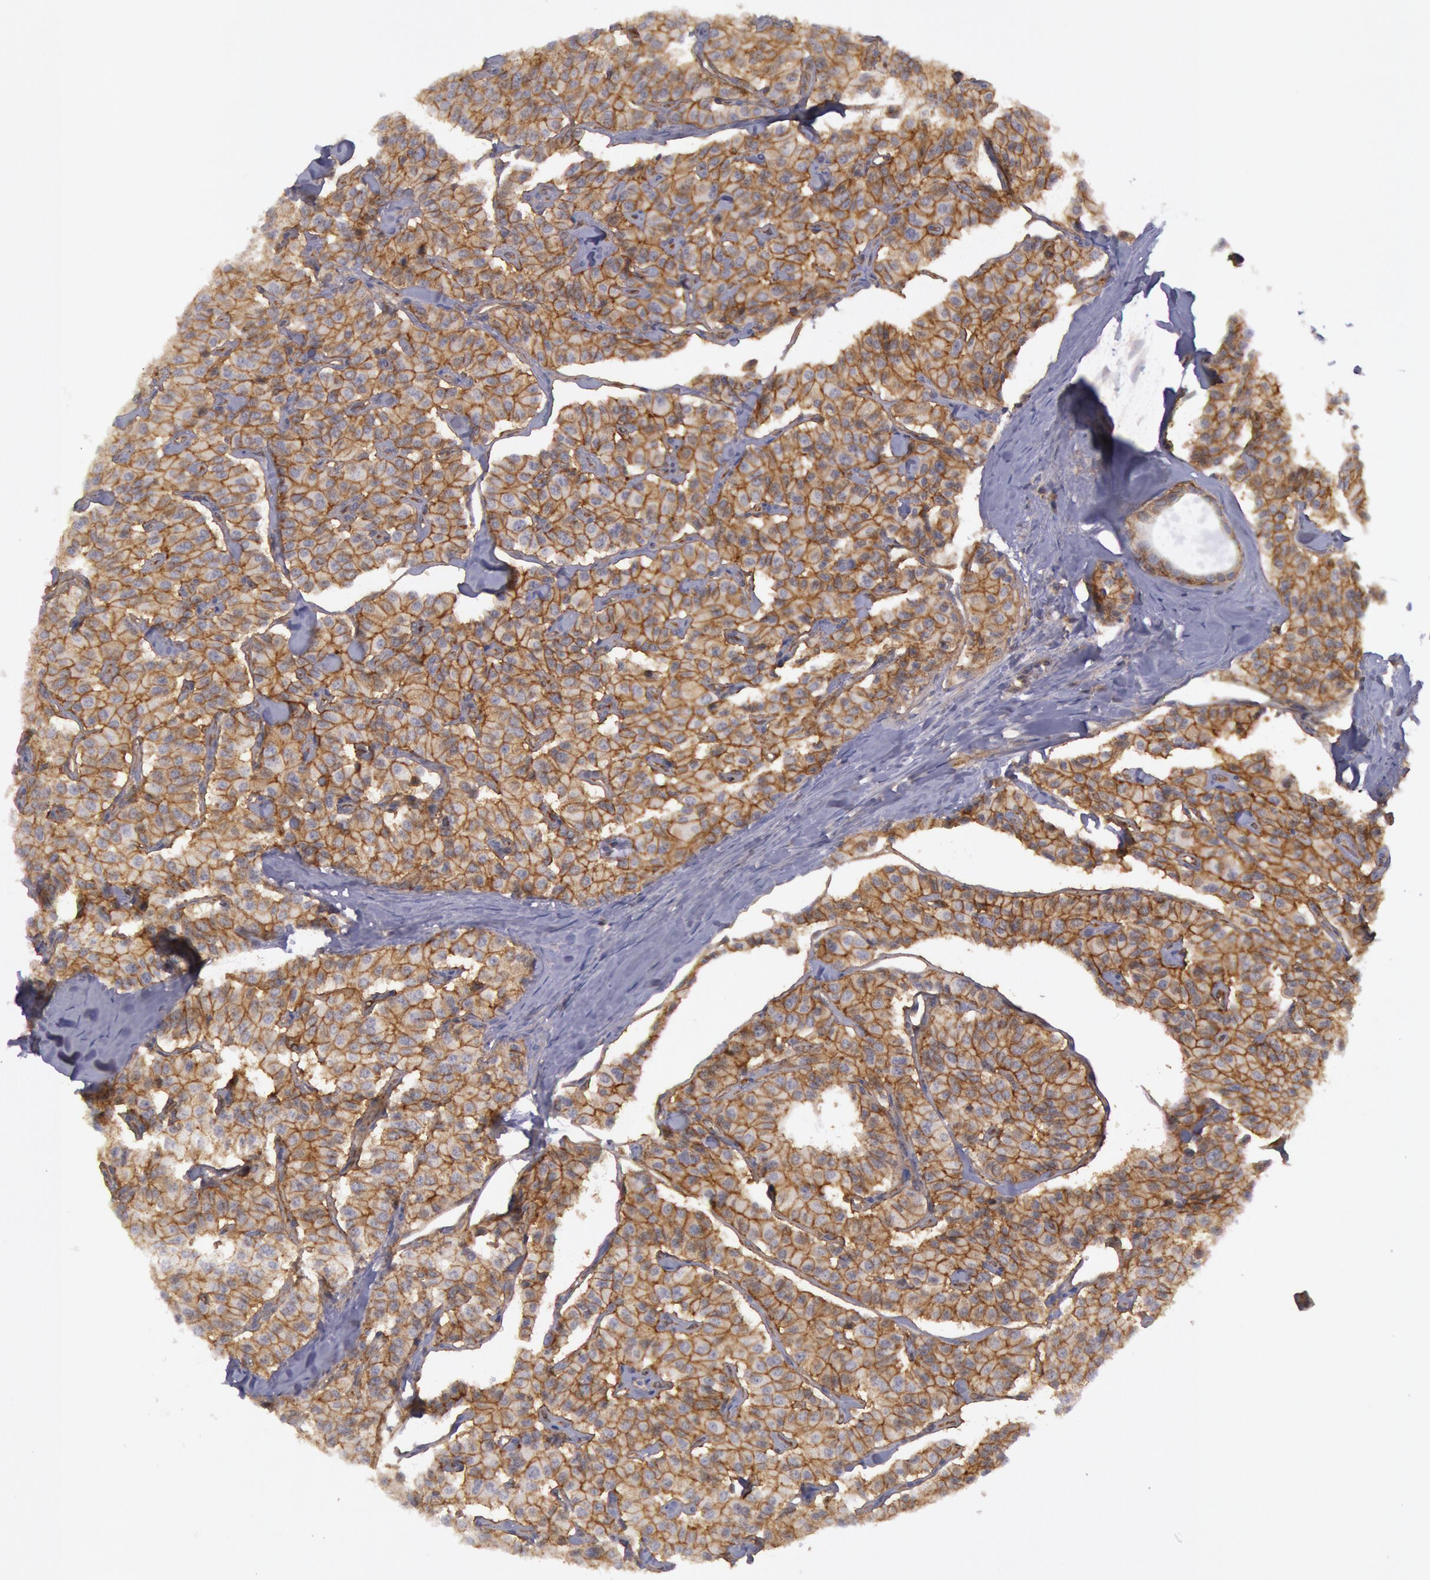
{"staining": {"intensity": "moderate", "quantity": ">75%", "location": "cytoplasmic/membranous"}, "tissue": "carcinoid", "cell_type": "Tumor cells", "image_type": "cancer", "snomed": [{"axis": "morphology", "description": "Carcinoid, malignant, NOS"}, {"axis": "topography", "description": "Bronchus"}], "caption": "Immunohistochemistry (IHC) photomicrograph of neoplastic tissue: carcinoid (malignant) stained using immunohistochemistry demonstrates medium levels of moderate protein expression localized specifically in the cytoplasmic/membranous of tumor cells, appearing as a cytoplasmic/membranous brown color.", "gene": "STX4", "patient": {"sex": "male", "age": 55}}